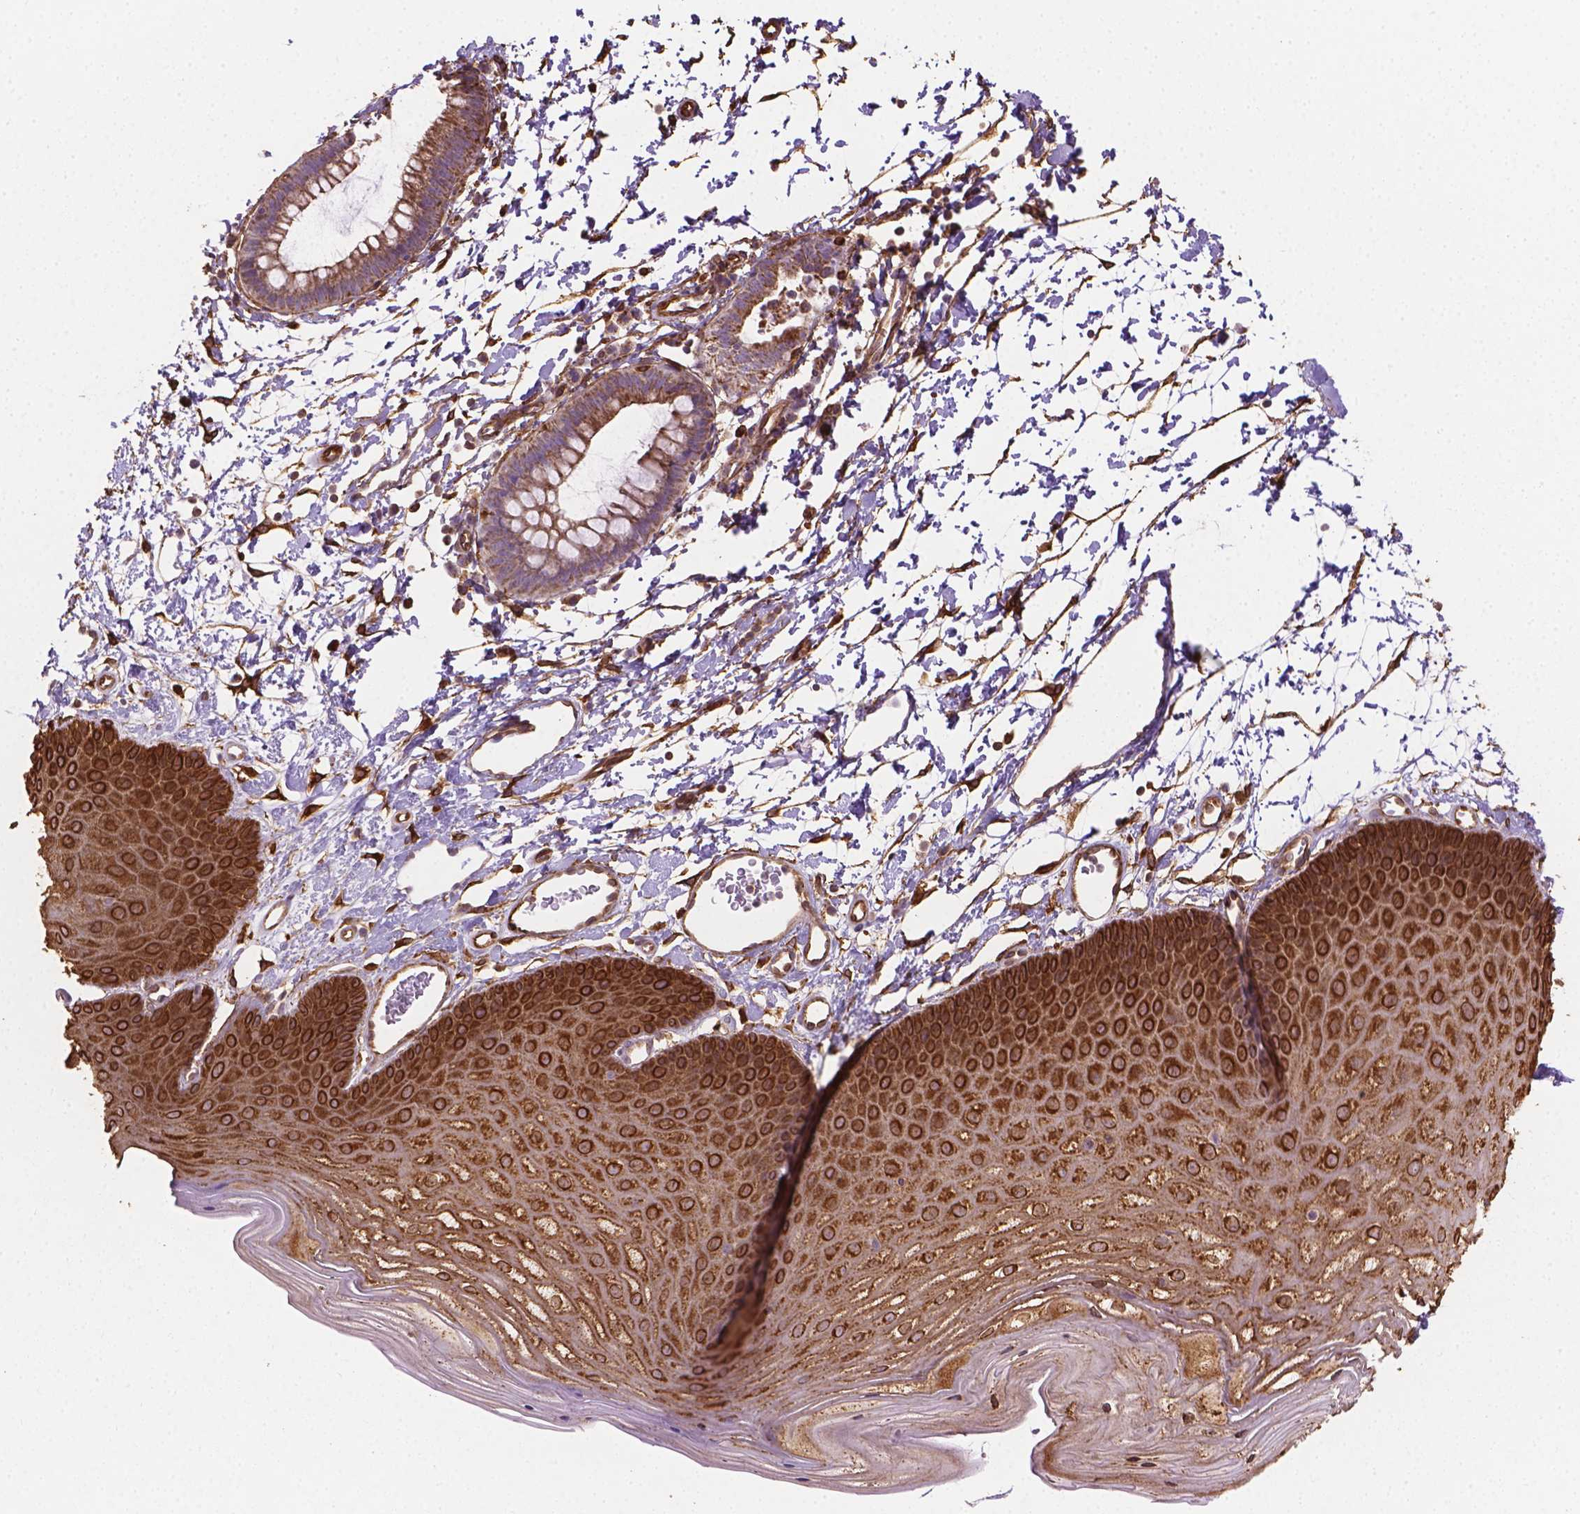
{"staining": {"intensity": "strong", "quantity": ">75%", "location": "cytoplasmic/membranous"}, "tissue": "skin", "cell_type": "Epidermal cells", "image_type": "normal", "snomed": [{"axis": "morphology", "description": "Normal tissue, NOS"}, {"axis": "topography", "description": "Anal"}], "caption": "Brown immunohistochemical staining in normal skin displays strong cytoplasmic/membranous staining in about >75% of epidermal cells. (DAB (3,3'-diaminobenzidine) IHC with brightfield microscopy, high magnification).", "gene": "TCAF1", "patient": {"sex": "male", "age": 53}}